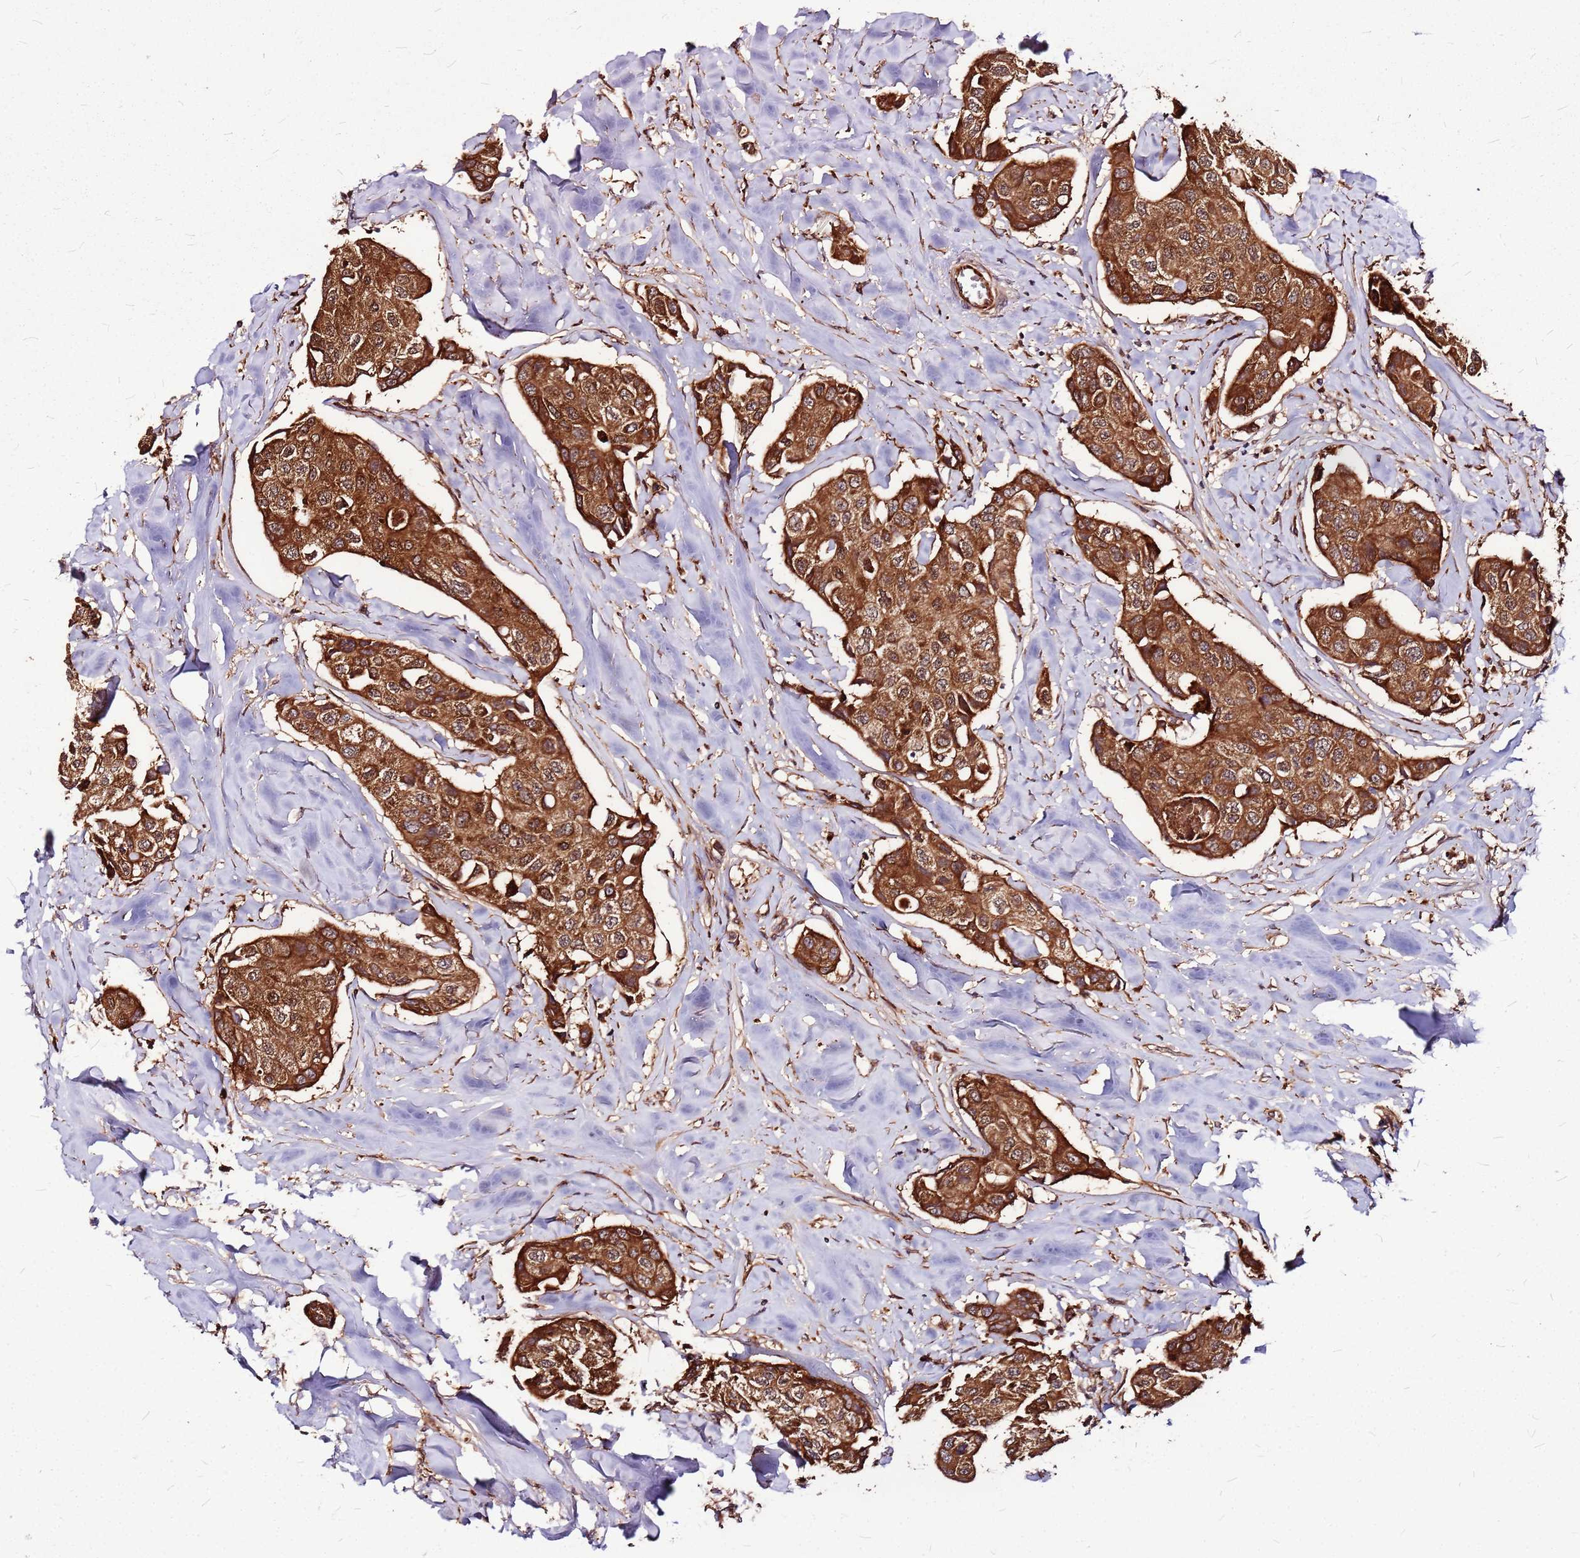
{"staining": {"intensity": "strong", "quantity": ">75%", "location": "cytoplasmic/membranous"}, "tissue": "breast cancer", "cell_type": "Tumor cells", "image_type": "cancer", "snomed": [{"axis": "morphology", "description": "Duct carcinoma"}, {"axis": "topography", "description": "Breast"}], "caption": "IHC micrograph of human breast cancer (intraductal carcinoma) stained for a protein (brown), which demonstrates high levels of strong cytoplasmic/membranous staining in approximately >75% of tumor cells.", "gene": "LYPLAL1", "patient": {"sex": "female", "age": 80}}